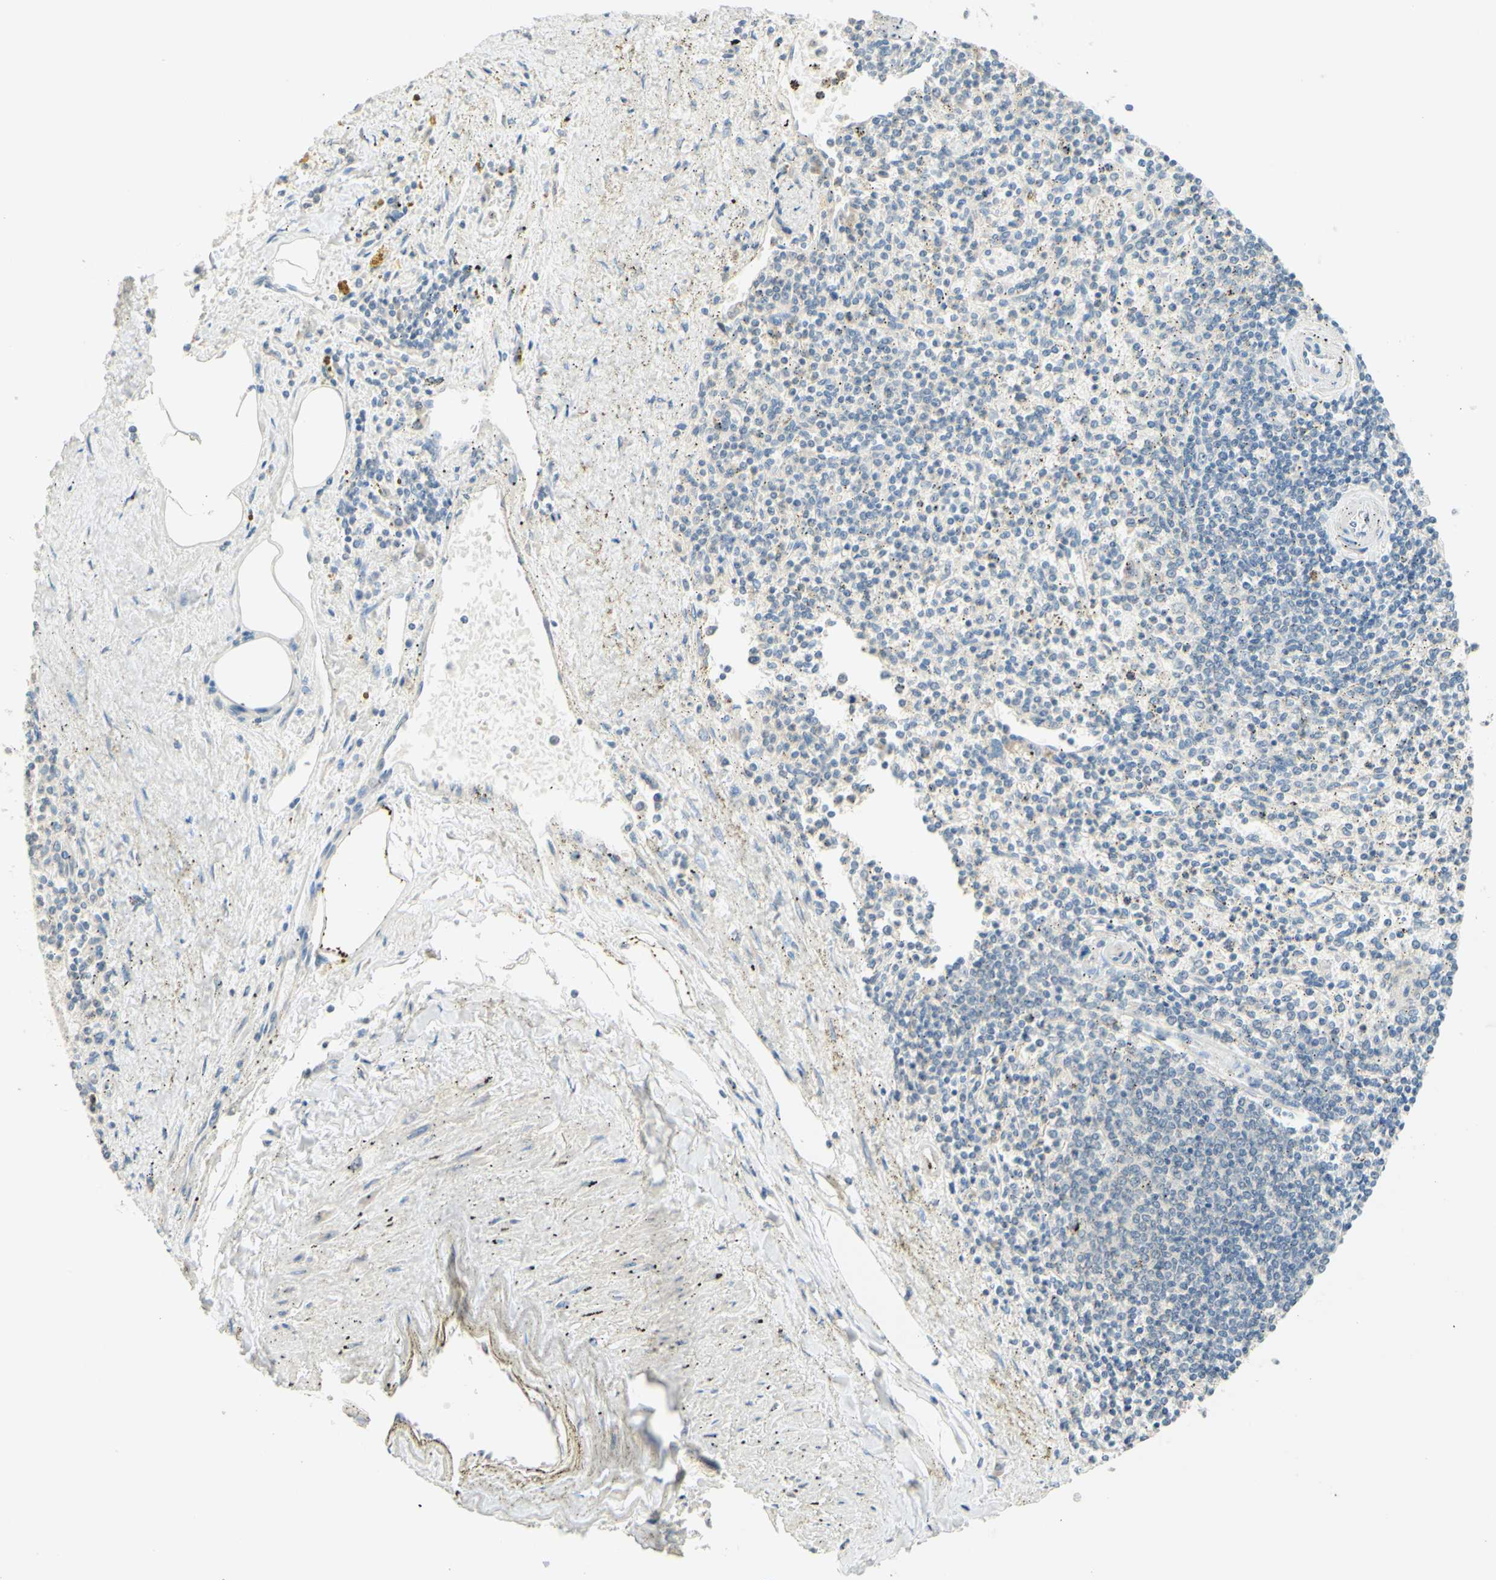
{"staining": {"intensity": "negative", "quantity": "none", "location": "none"}, "tissue": "spleen", "cell_type": "Cells in red pulp", "image_type": "normal", "snomed": [{"axis": "morphology", "description": "Normal tissue, NOS"}, {"axis": "topography", "description": "Spleen"}], "caption": "Cells in red pulp show no significant protein staining in benign spleen. (DAB IHC, high magnification).", "gene": "MAG", "patient": {"sex": "male", "age": 72}}